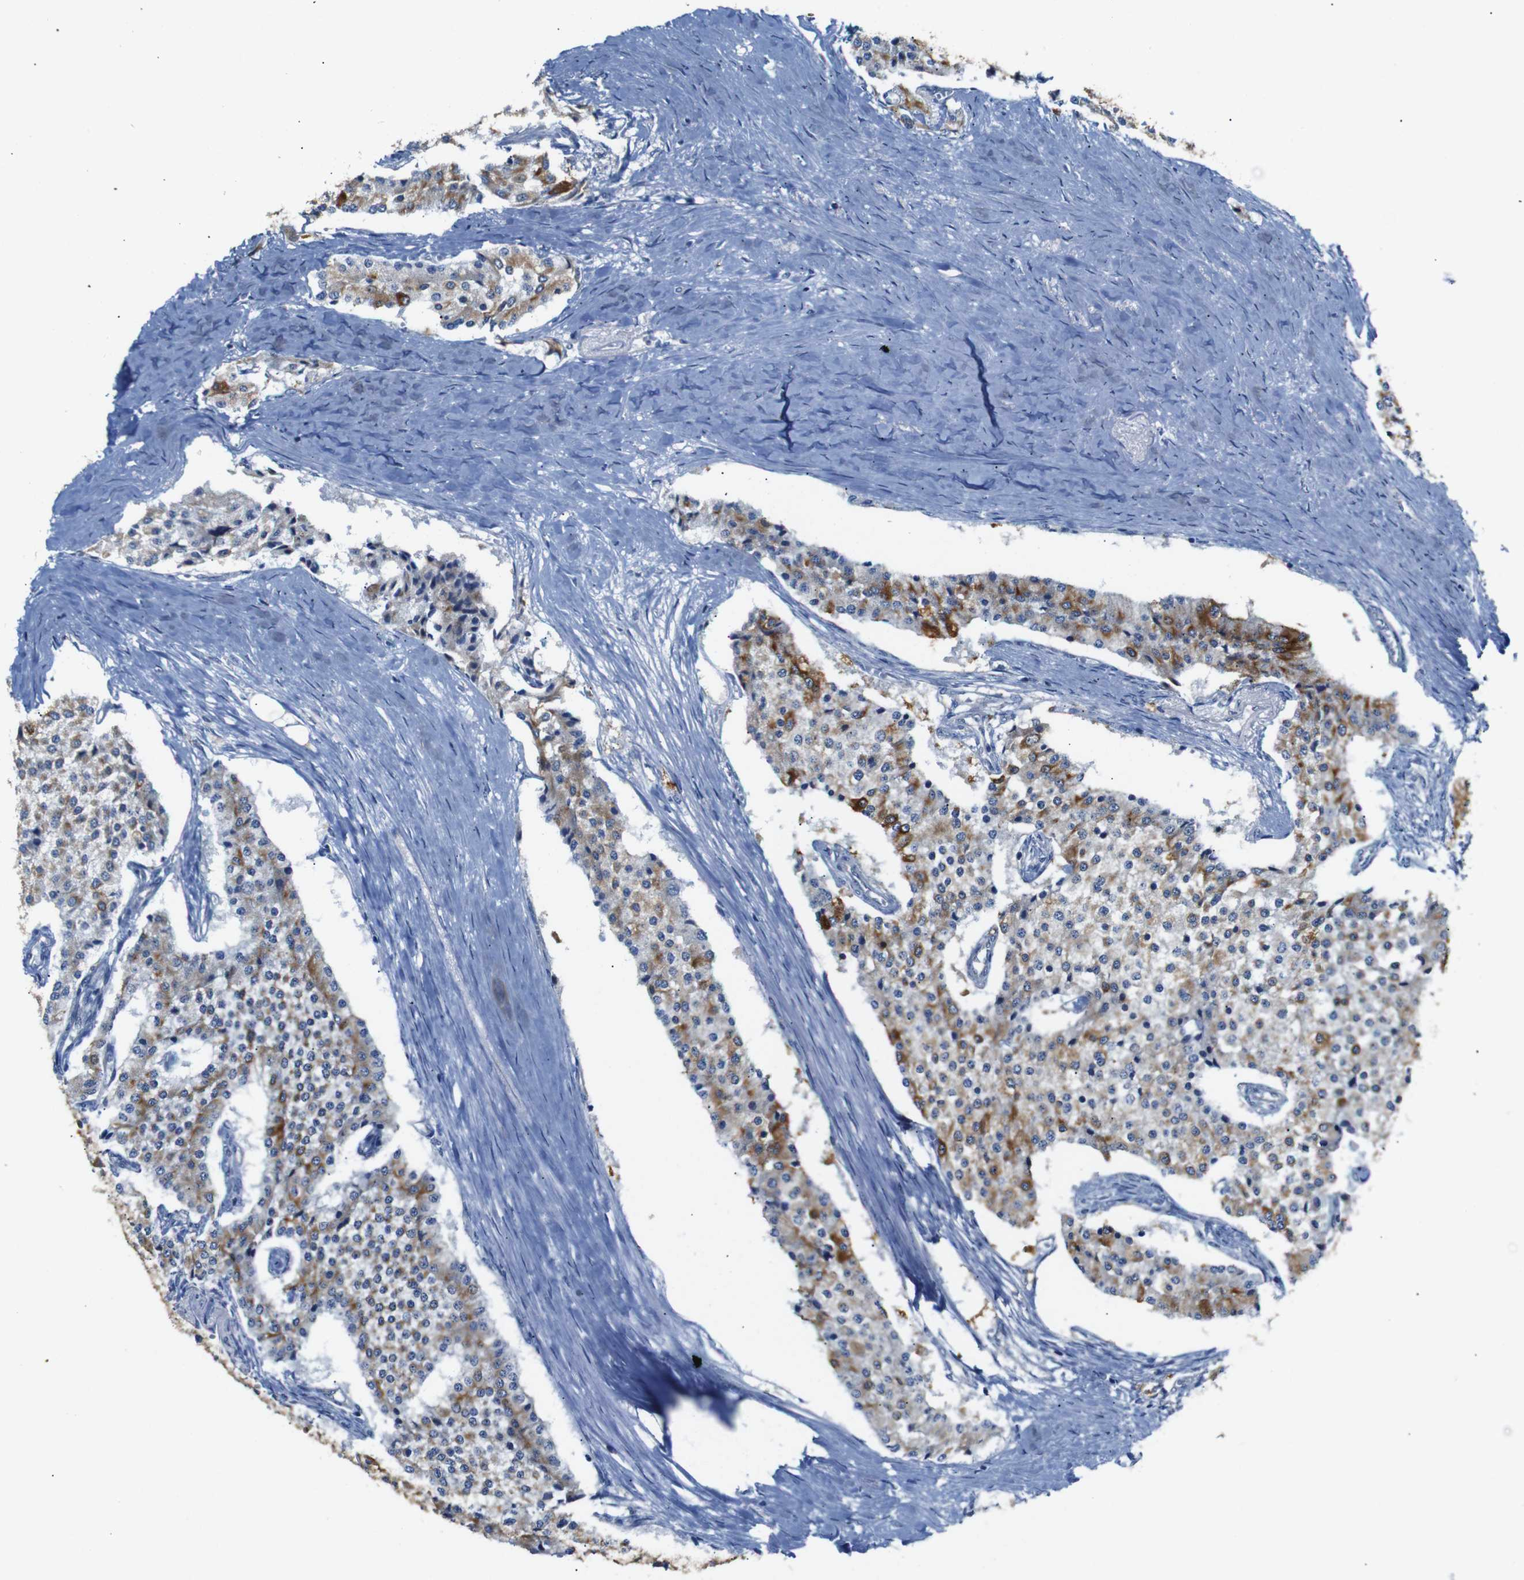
{"staining": {"intensity": "moderate", "quantity": "25%-75%", "location": "cytoplasmic/membranous"}, "tissue": "carcinoid", "cell_type": "Tumor cells", "image_type": "cancer", "snomed": [{"axis": "morphology", "description": "Carcinoid, malignant, NOS"}, {"axis": "topography", "description": "Colon"}], "caption": "Tumor cells display medium levels of moderate cytoplasmic/membranous expression in about 25%-75% of cells in malignant carcinoid. Using DAB (brown) and hematoxylin (blue) stains, captured at high magnification using brightfield microscopy.", "gene": "ALOX15", "patient": {"sex": "female", "age": 52}}